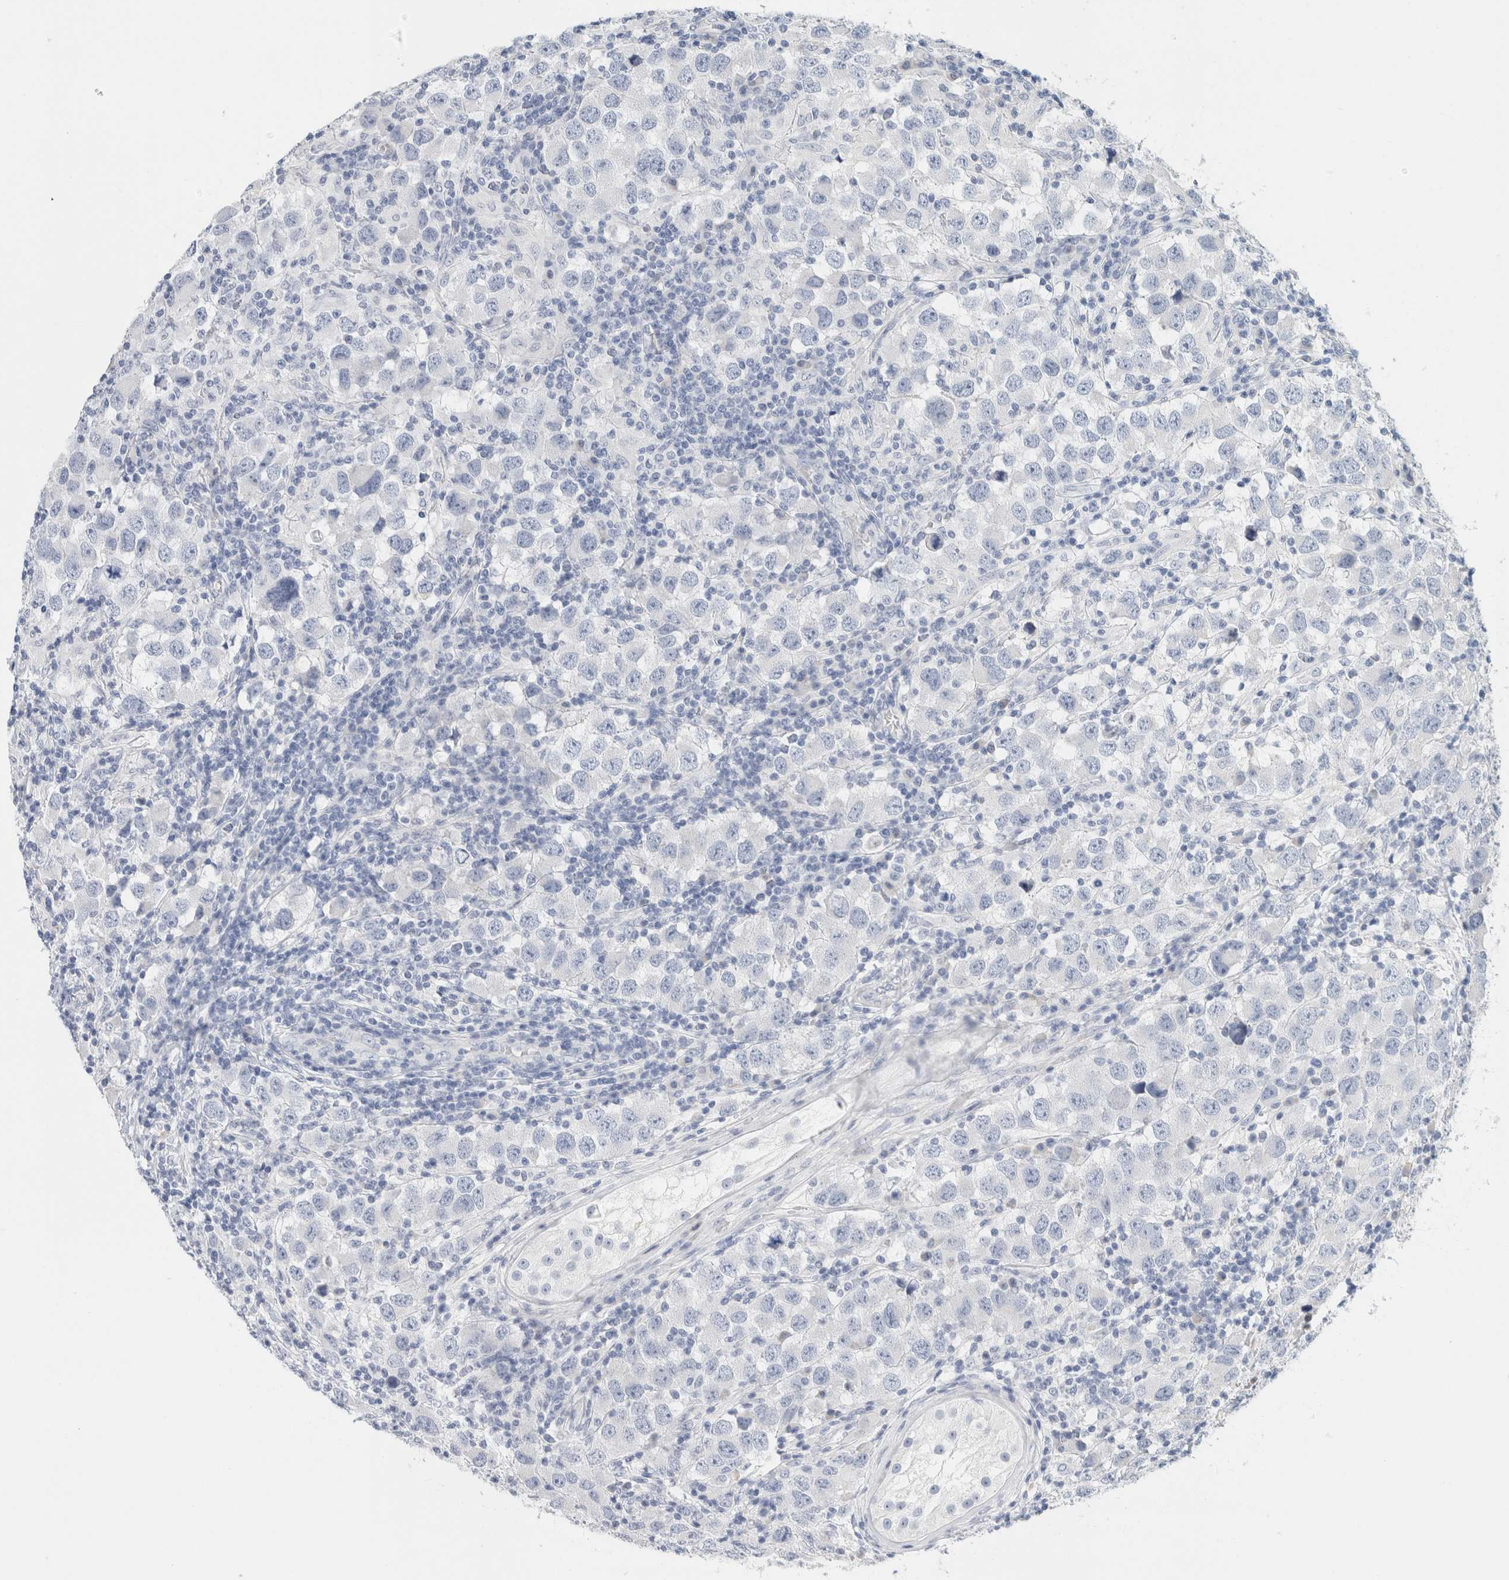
{"staining": {"intensity": "negative", "quantity": "none", "location": "none"}, "tissue": "testis cancer", "cell_type": "Tumor cells", "image_type": "cancer", "snomed": [{"axis": "morphology", "description": "Carcinoma, Embryonal, NOS"}, {"axis": "topography", "description": "Testis"}], "caption": "Protein analysis of testis cancer reveals no significant staining in tumor cells. (Stains: DAB (3,3'-diaminobenzidine) immunohistochemistry with hematoxylin counter stain, Microscopy: brightfield microscopy at high magnification).", "gene": "NEFM", "patient": {"sex": "male", "age": 21}}